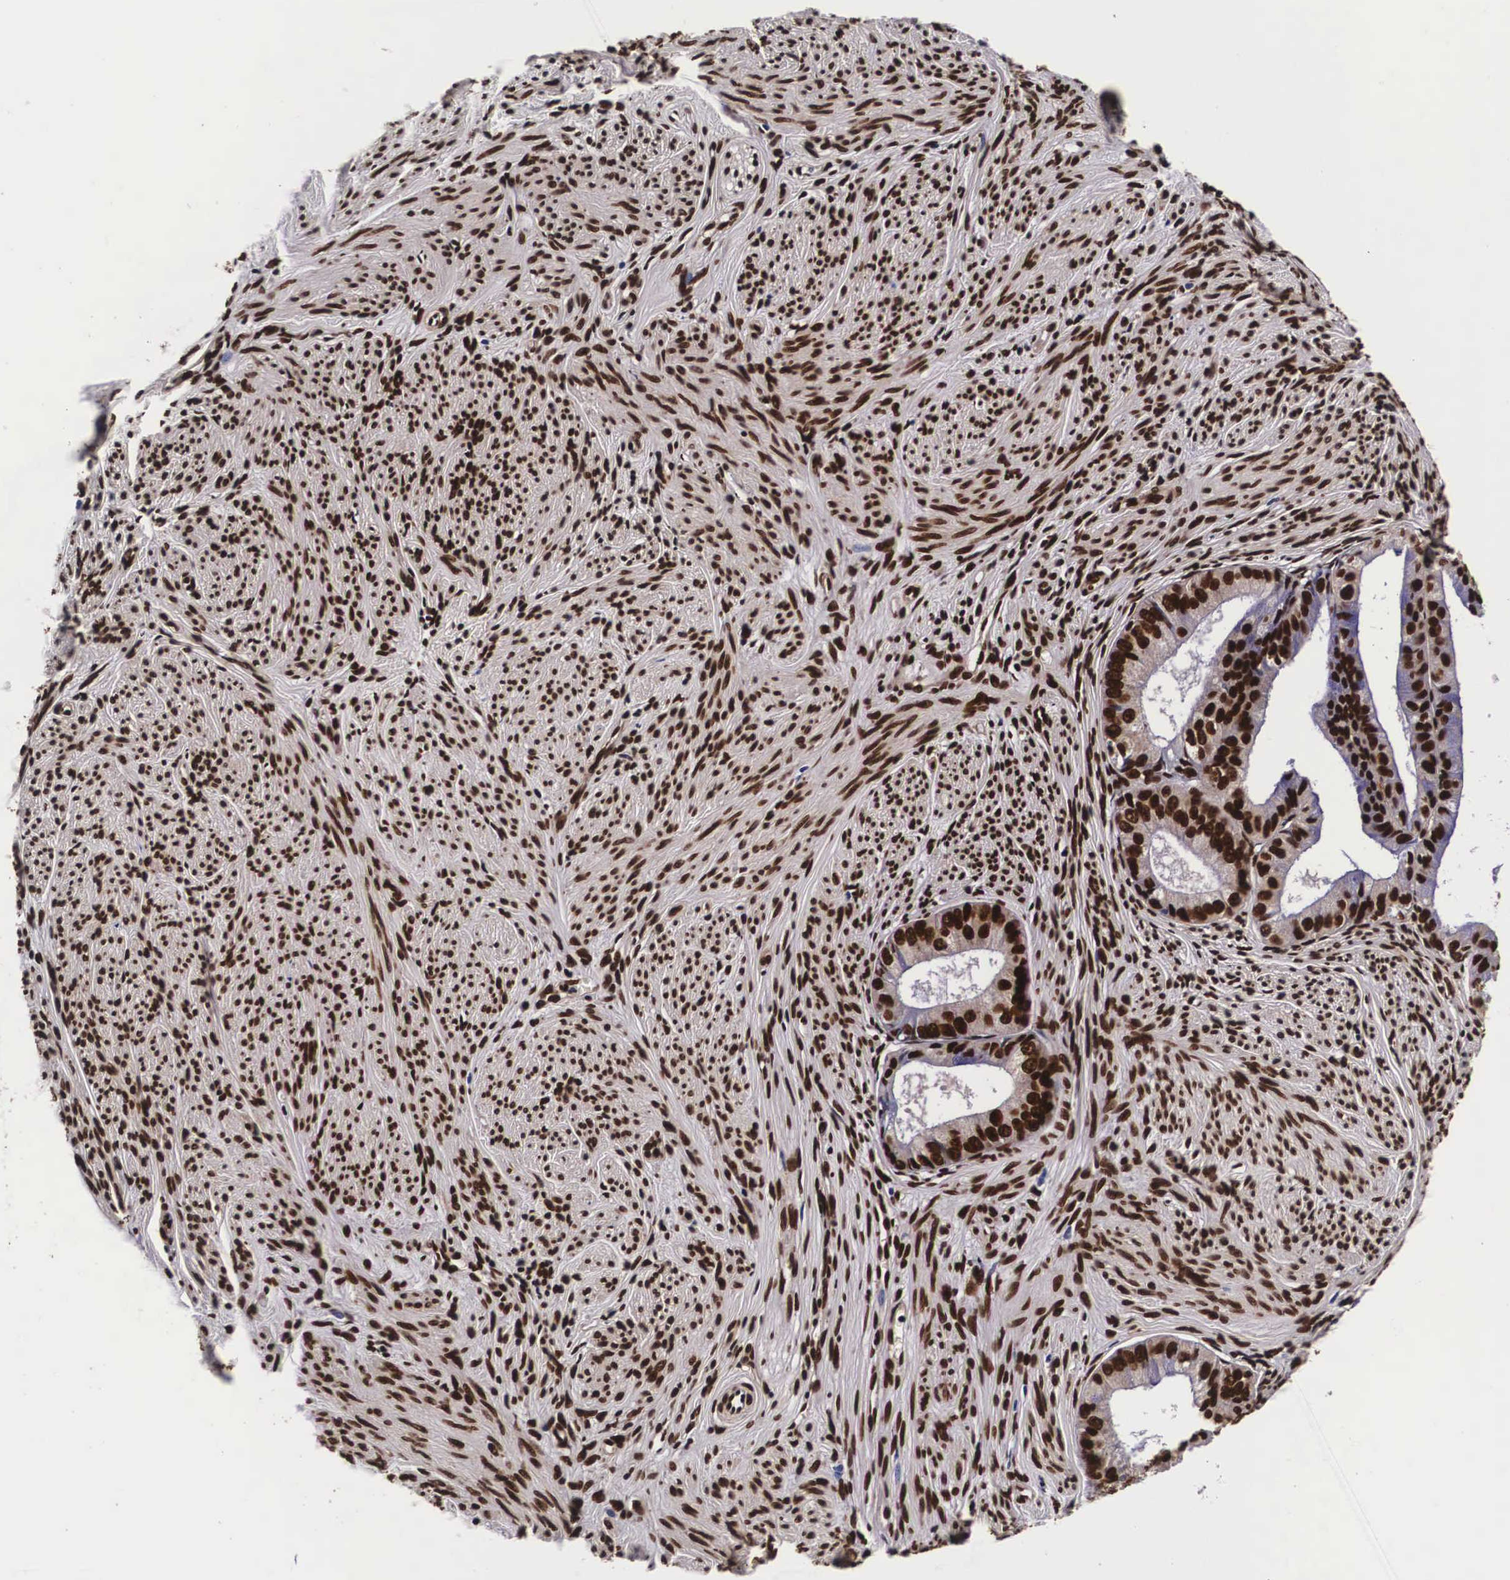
{"staining": {"intensity": "strong", "quantity": ">75%", "location": "nuclear"}, "tissue": "endometrial cancer", "cell_type": "Tumor cells", "image_type": "cancer", "snomed": [{"axis": "morphology", "description": "Adenocarcinoma, NOS"}, {"axis": "topography", "description": "Endometrium"}], "caption": "Tumor cells exhibit high levels of strong nuclear positivity in about >75% of cells in endometrial cancer.", "gene": "PABPN1", "patient": {"sex": "female", "age": 76}}